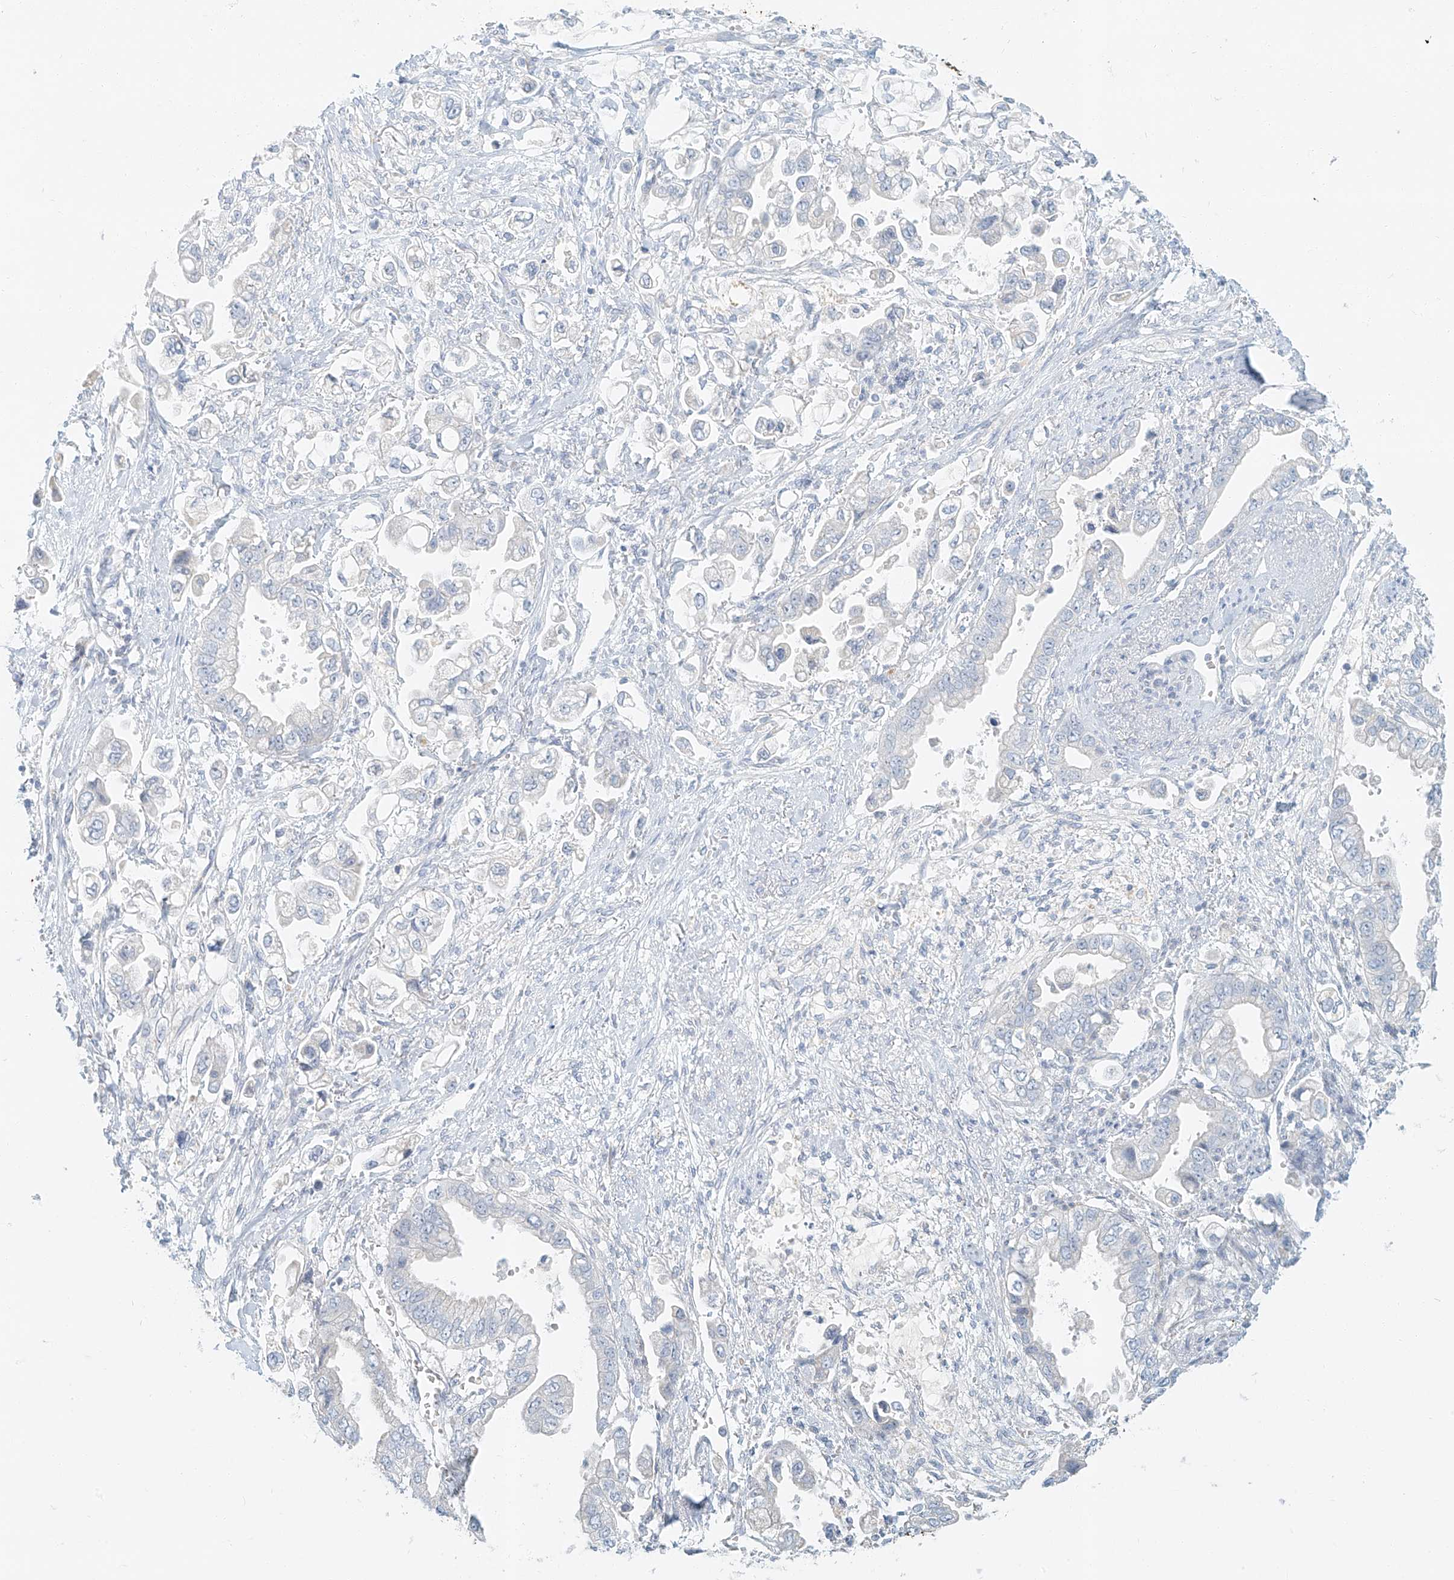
{"staining": {"intensity": "negative", "quantity": "none", "location": "none"}, "tissue": "stomach cancer", "cell_type": "Tumor cells", "image_type": "cancer", "snomed": [{"axis": "morphology", "description": "Adenocarcinoma, NOS"}, {"axis": "topography", "description": "Stomach"}], "caption": "Tumor cells are negative for protein expression in human adenocarcinoma (stomach).", "gene": "PGC", "patient": {"sex": "male", "age": 62}}